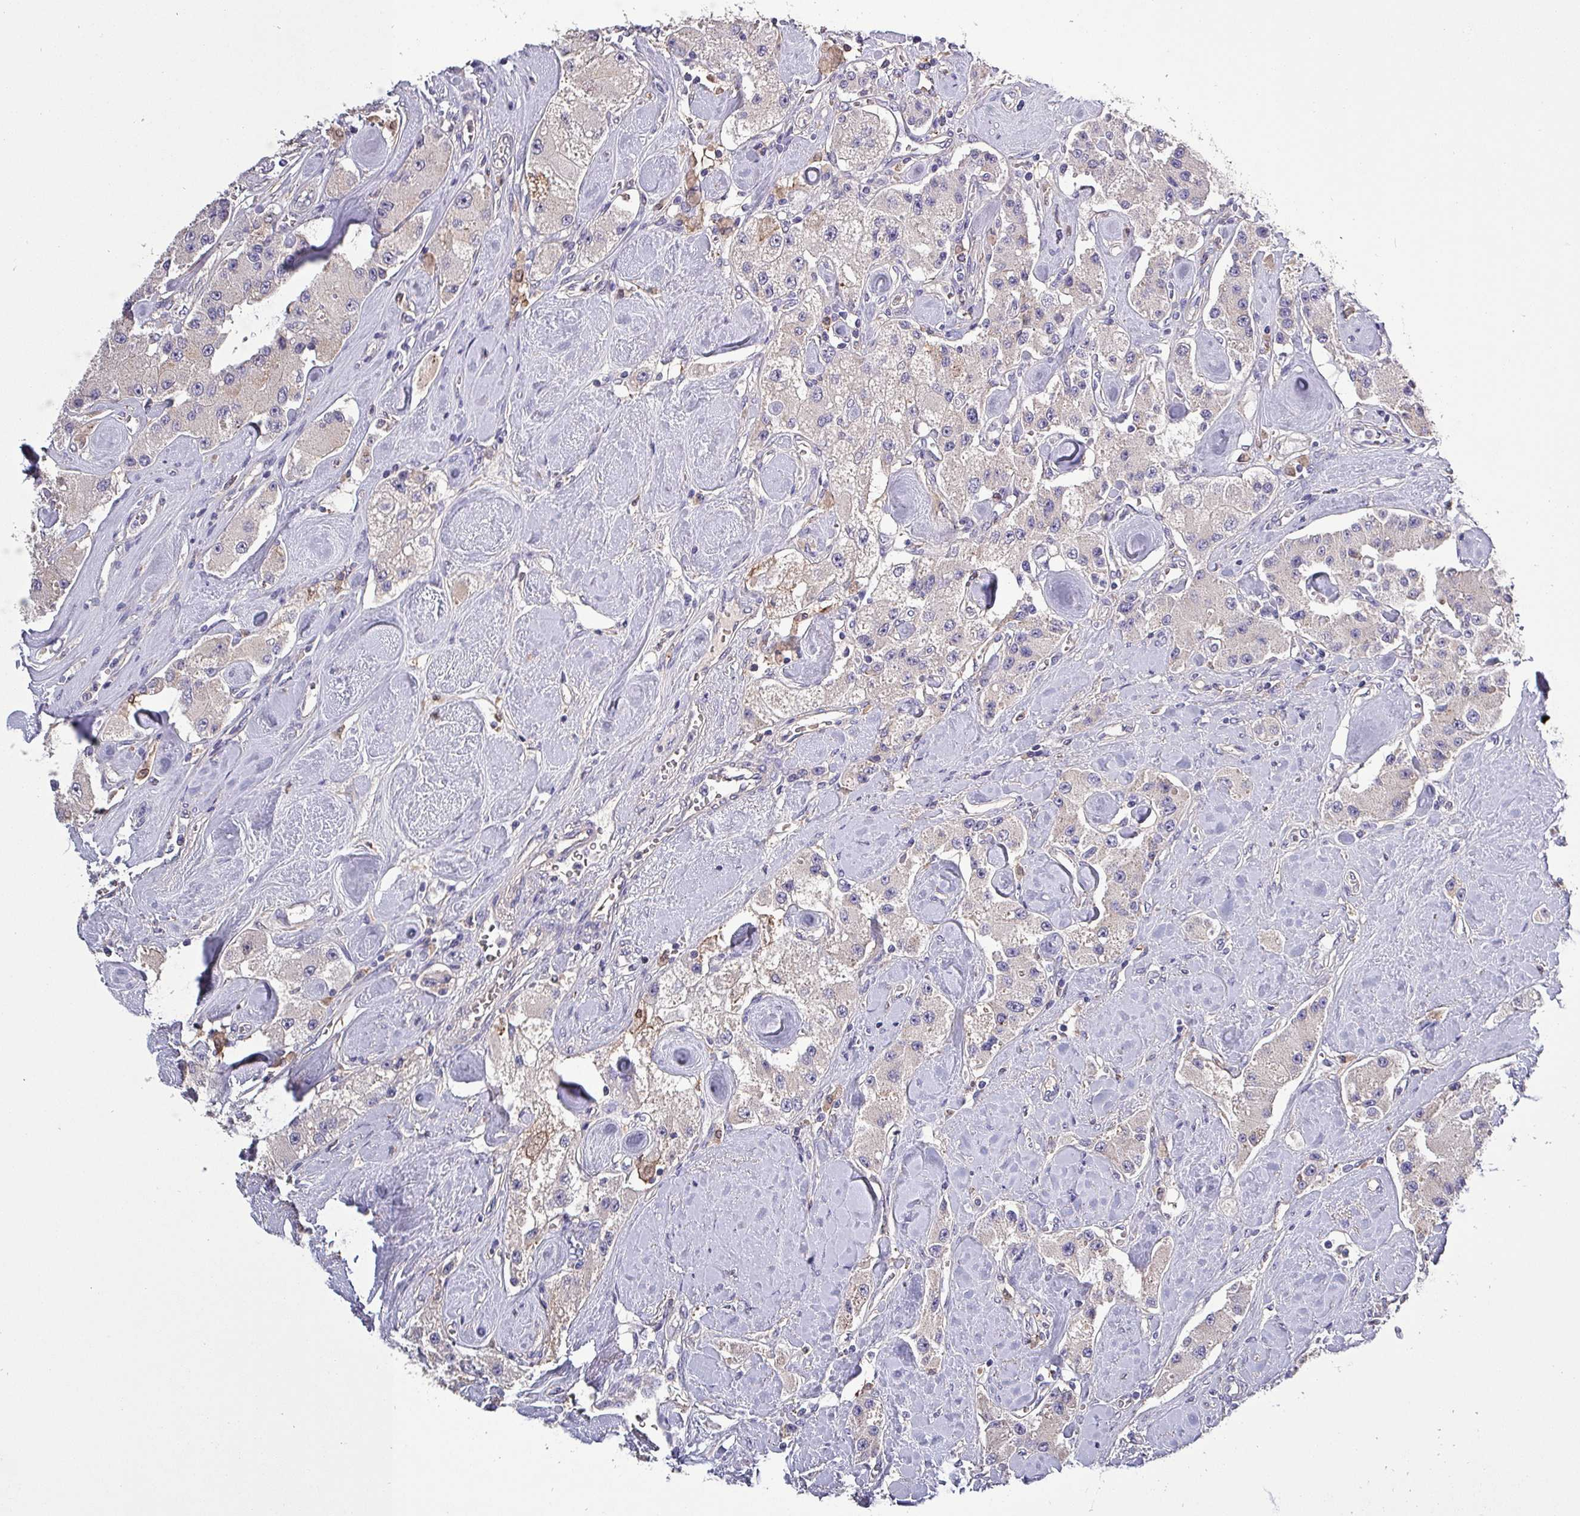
{"staining": {"intensity": "negative", "quantity": "none", "location": "none"}, "tissue": "carcinoid", "cell_type": "Tumor cells", "image_type": "cancer", "snomed": [{"axis": "morphology", "description": "Carcinoid, malignant, NOS"}, {"axis": "topography", "description": "Pancreas"}], "caption": "A histopathology image of human carcinoid is negative for staining in tumor cells. (Immunohistochemistry (ihc), brightfield microscopy, high magnification).", "gene": "HTRA4", "patient": {"sex": "male", "age": 41}}